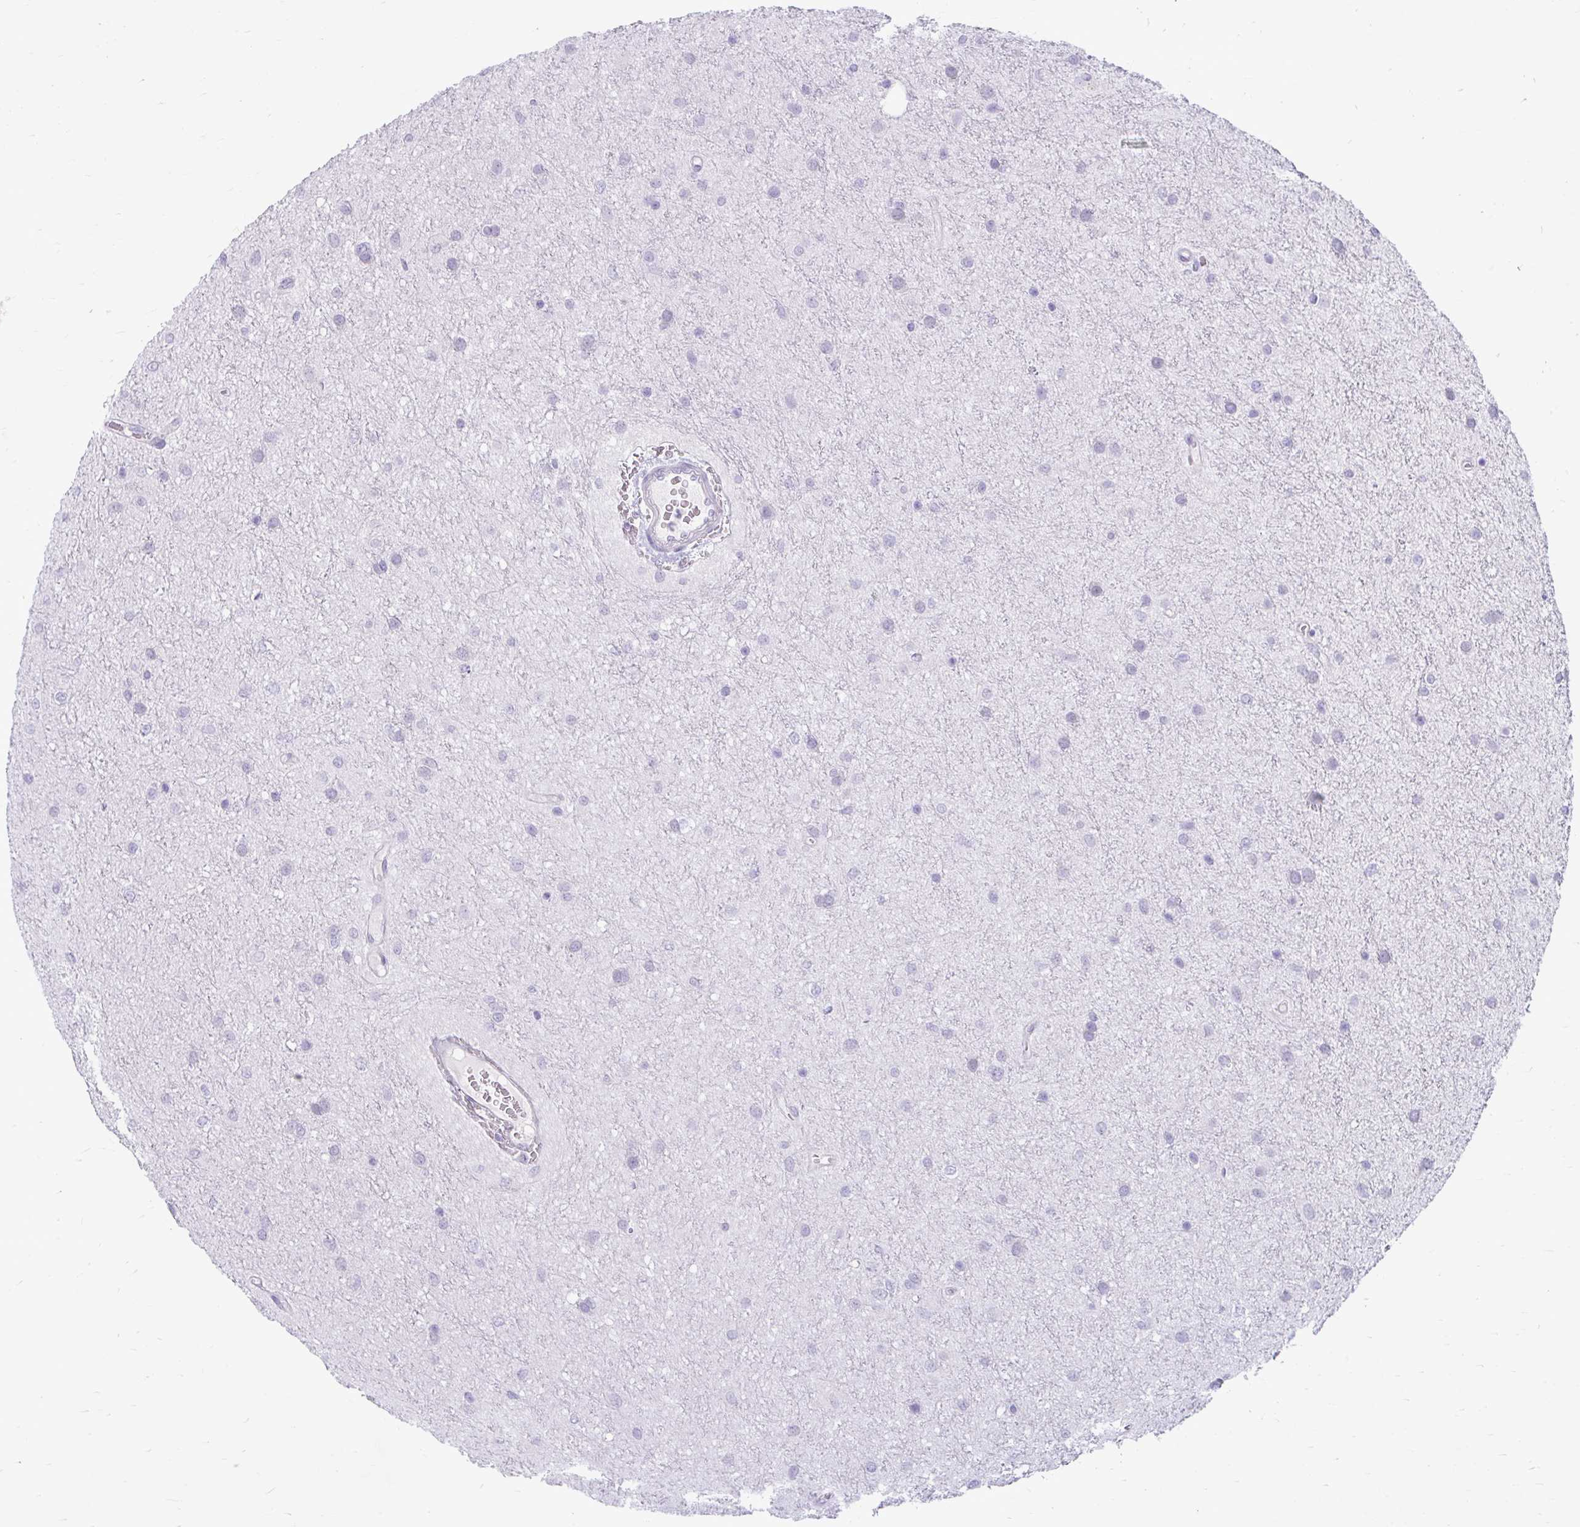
{"staining": {"intensity": "negative", "quantity": "none", "location": "none"}, "tissue": "glioma", "cell_type": "Tumor cells", "image_type": "cancer", "snomed": [{"axis": "morphology", "description": "Glioma, malignant, Low grade"}, {"axis": "topography", "description": "Cerebellum"}], "caption": "IHC micrograph of neoplastic tissue: human malignant glioma (low-grade) stained with DAB (3,3'-diaminobenzidine) displays no significant protein expression in tumor cells.", "gene": "CHIA", "patient": {"sex": "female", "age": 5}}